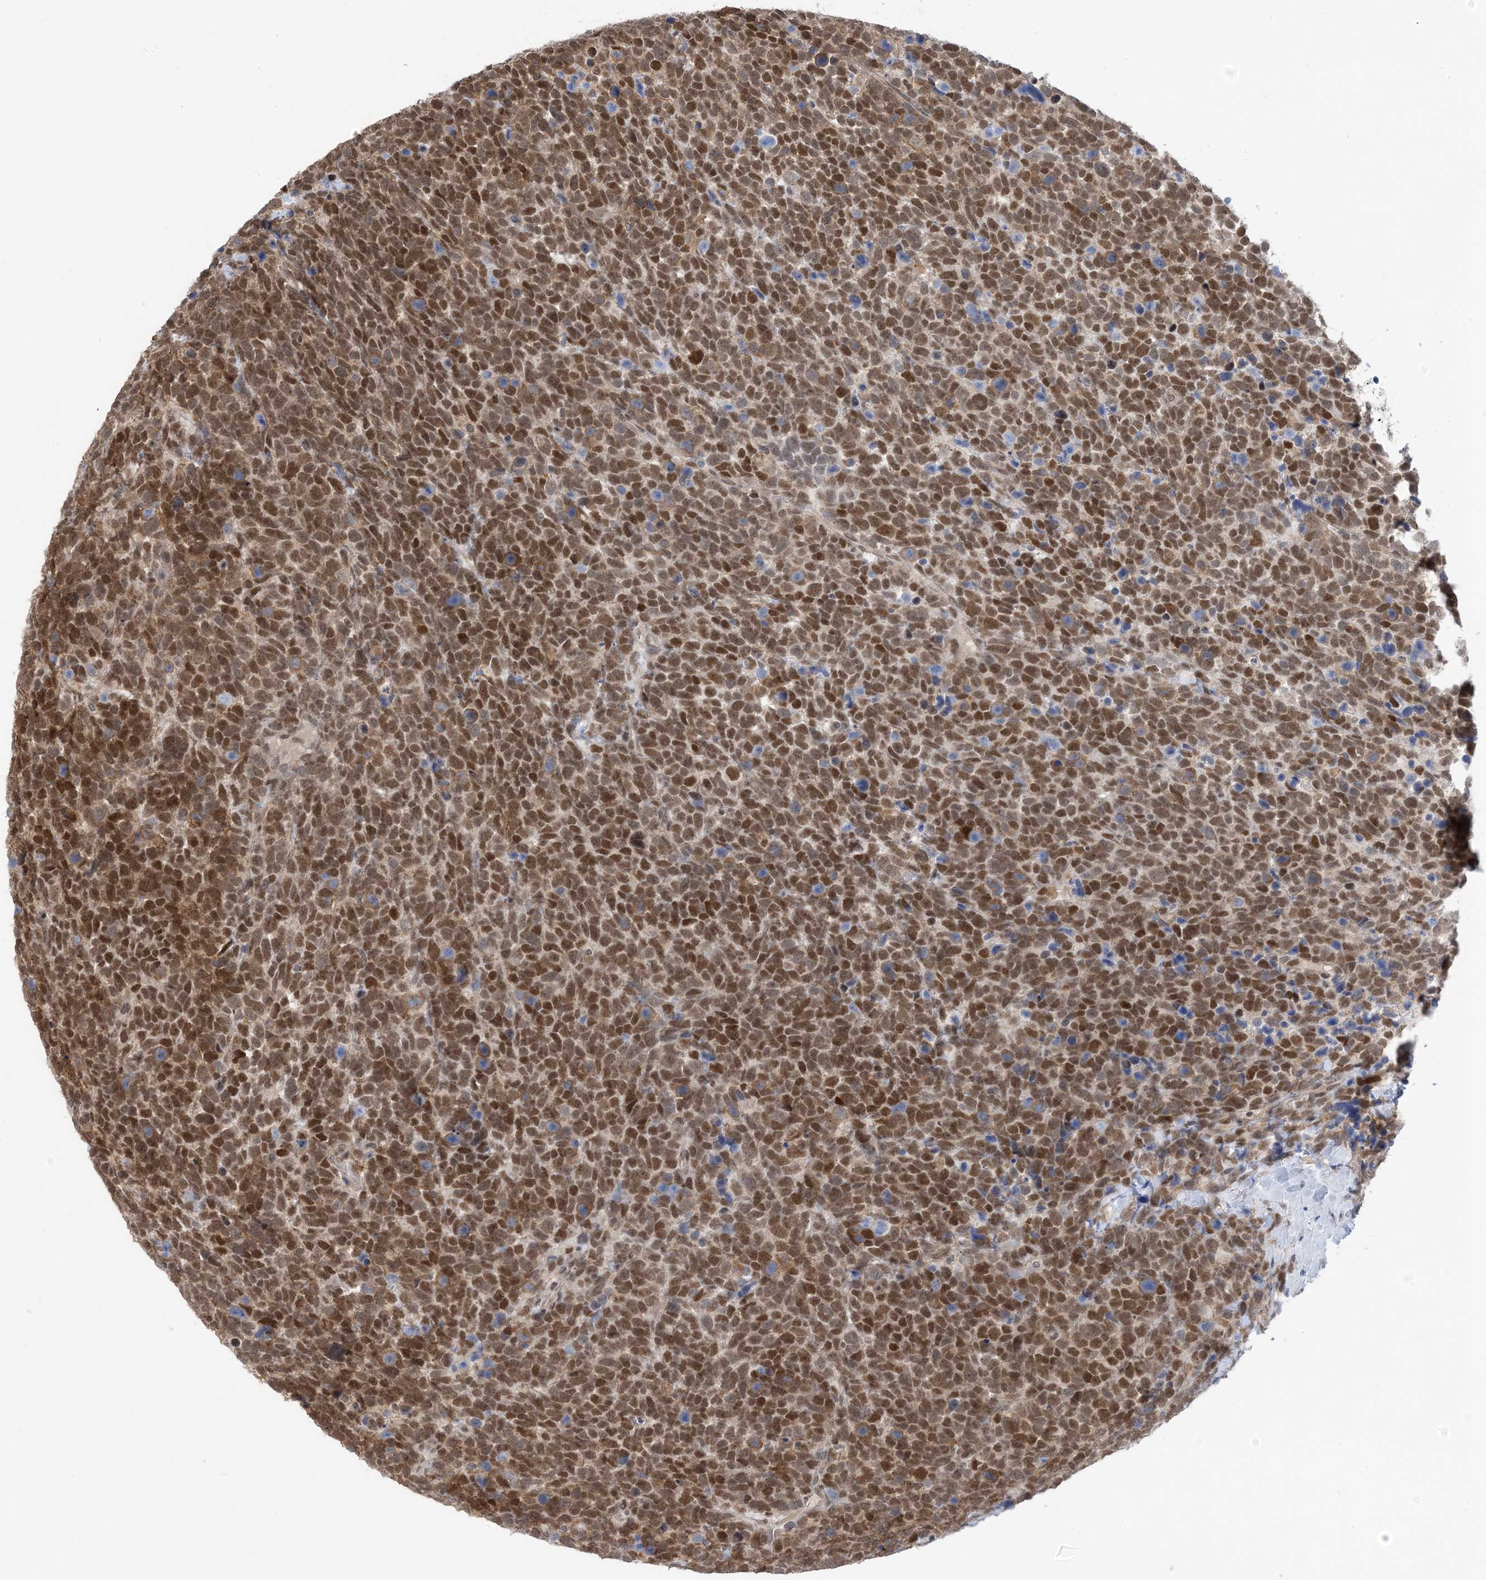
{"staining": {"intensity": "moderate", "quantity": ">75%", "location": "nuclear"}, "tissue": "urothelial cancer", "cell_type": "Tumor cells", "image_type": "cancer", "snomed": [{"axis": "morphology", "description": "Urothelial carcinoma, High grade"}, {"axis": "topography", "description": "Urinary bladder"}], "caption": "Immunohistochemical staining of human urothelial carcinoma (high-grade) demonstrates medium levels of moderate nuclear positivity in approximately >75% of tumor cells.", "gene": "ZNF8", "patient": {"sex": "female", "age": 82}}